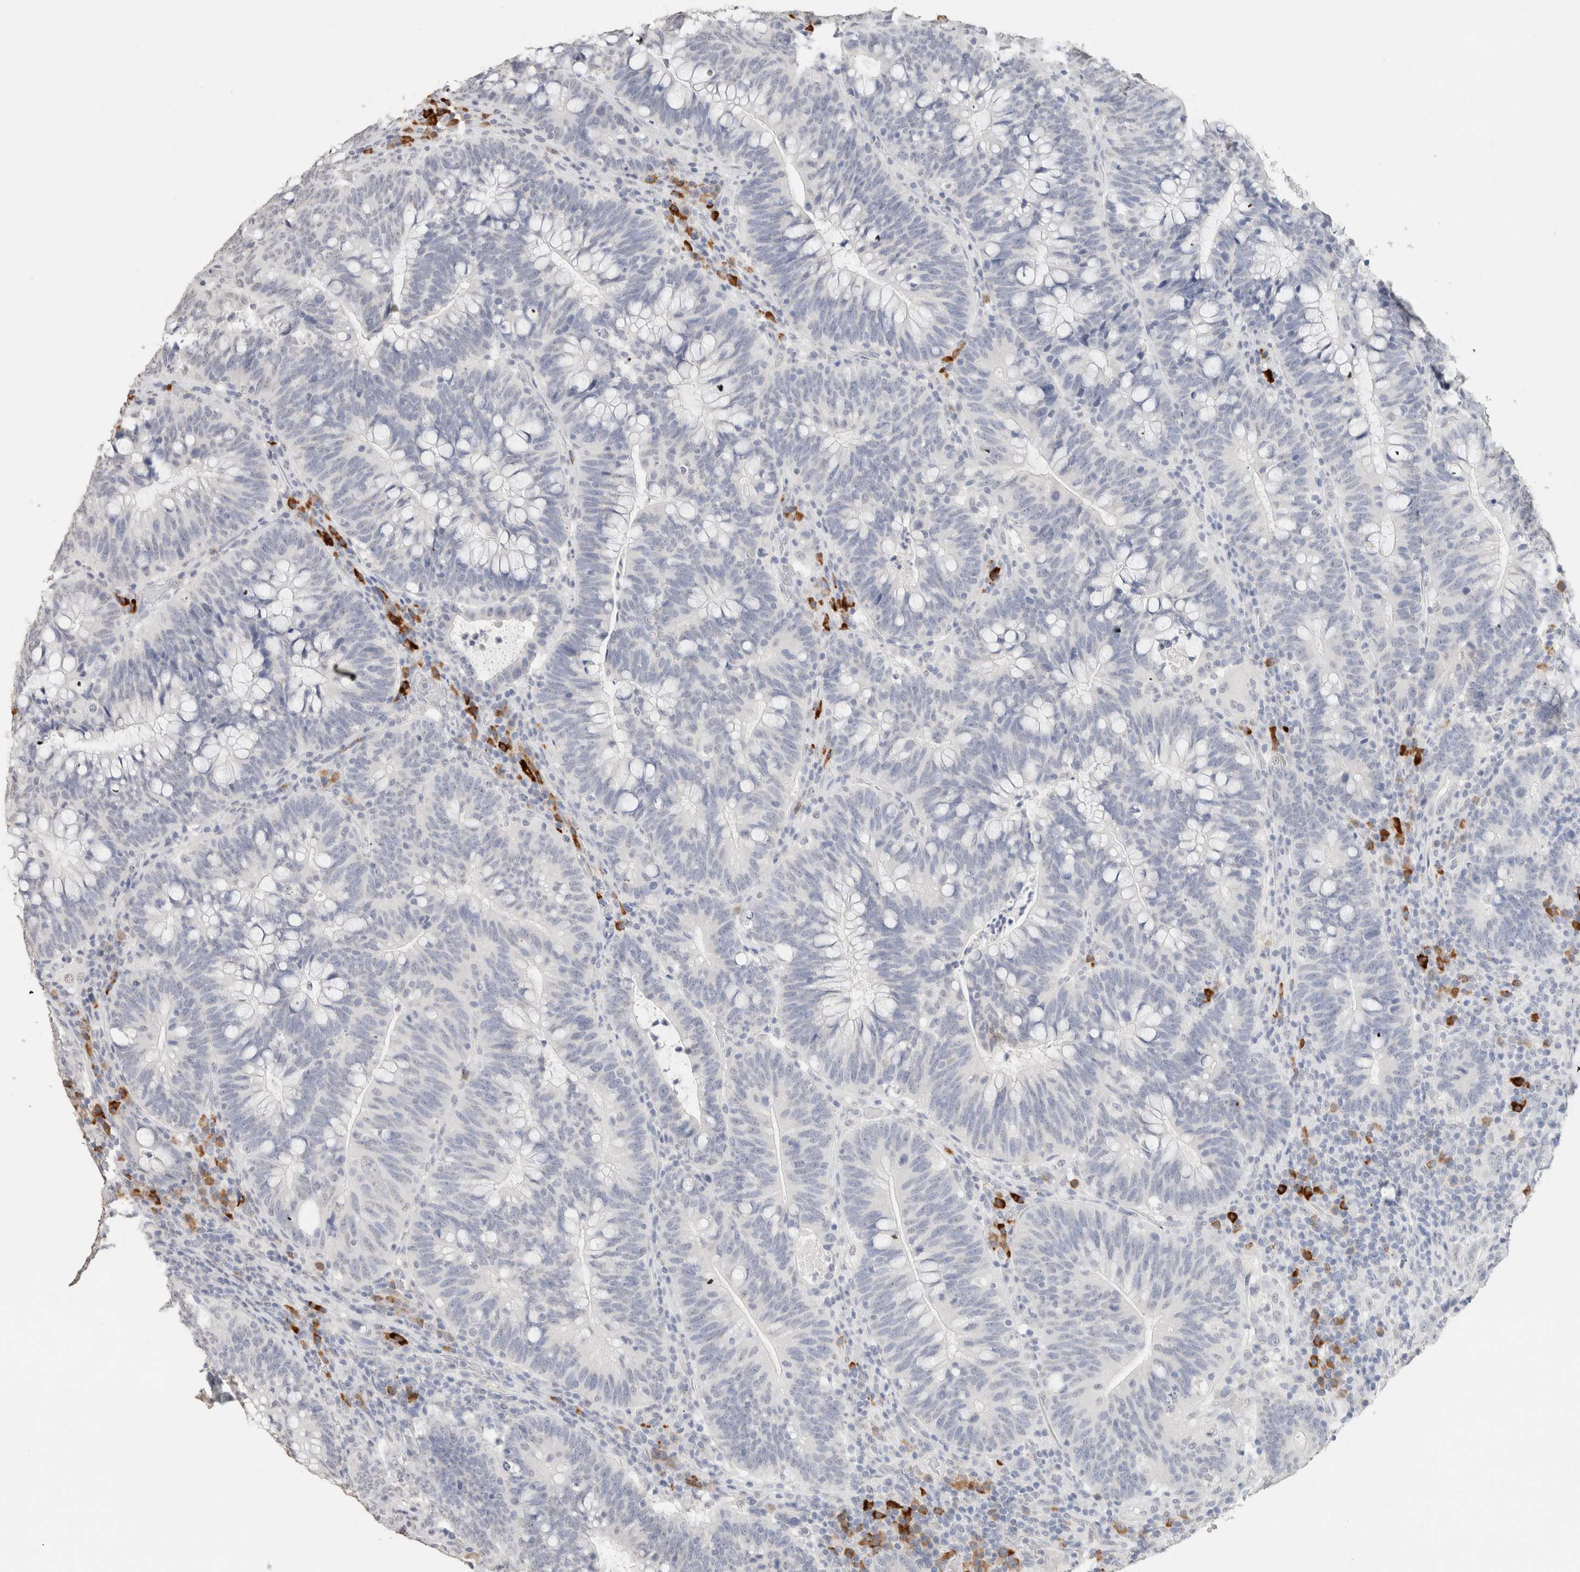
{"staining": {"intensity": "negative", "quantity": "none", "location": "none"}, "tissue": "colorectal cancer", "cell_type": "Tumor cells", "image_type": "cancer", "snomed": [{"axis": "morphology", "description": "Adenocarcinoma, NOS"}, {"axis": "topography", "description": "Colon"}], "caption": "Colorectal cancer was stained to show a protein in brown. There is no significant staining in tumor cells.", "gene": "CD80", "patient": {"sex": "female", "age": 66}}